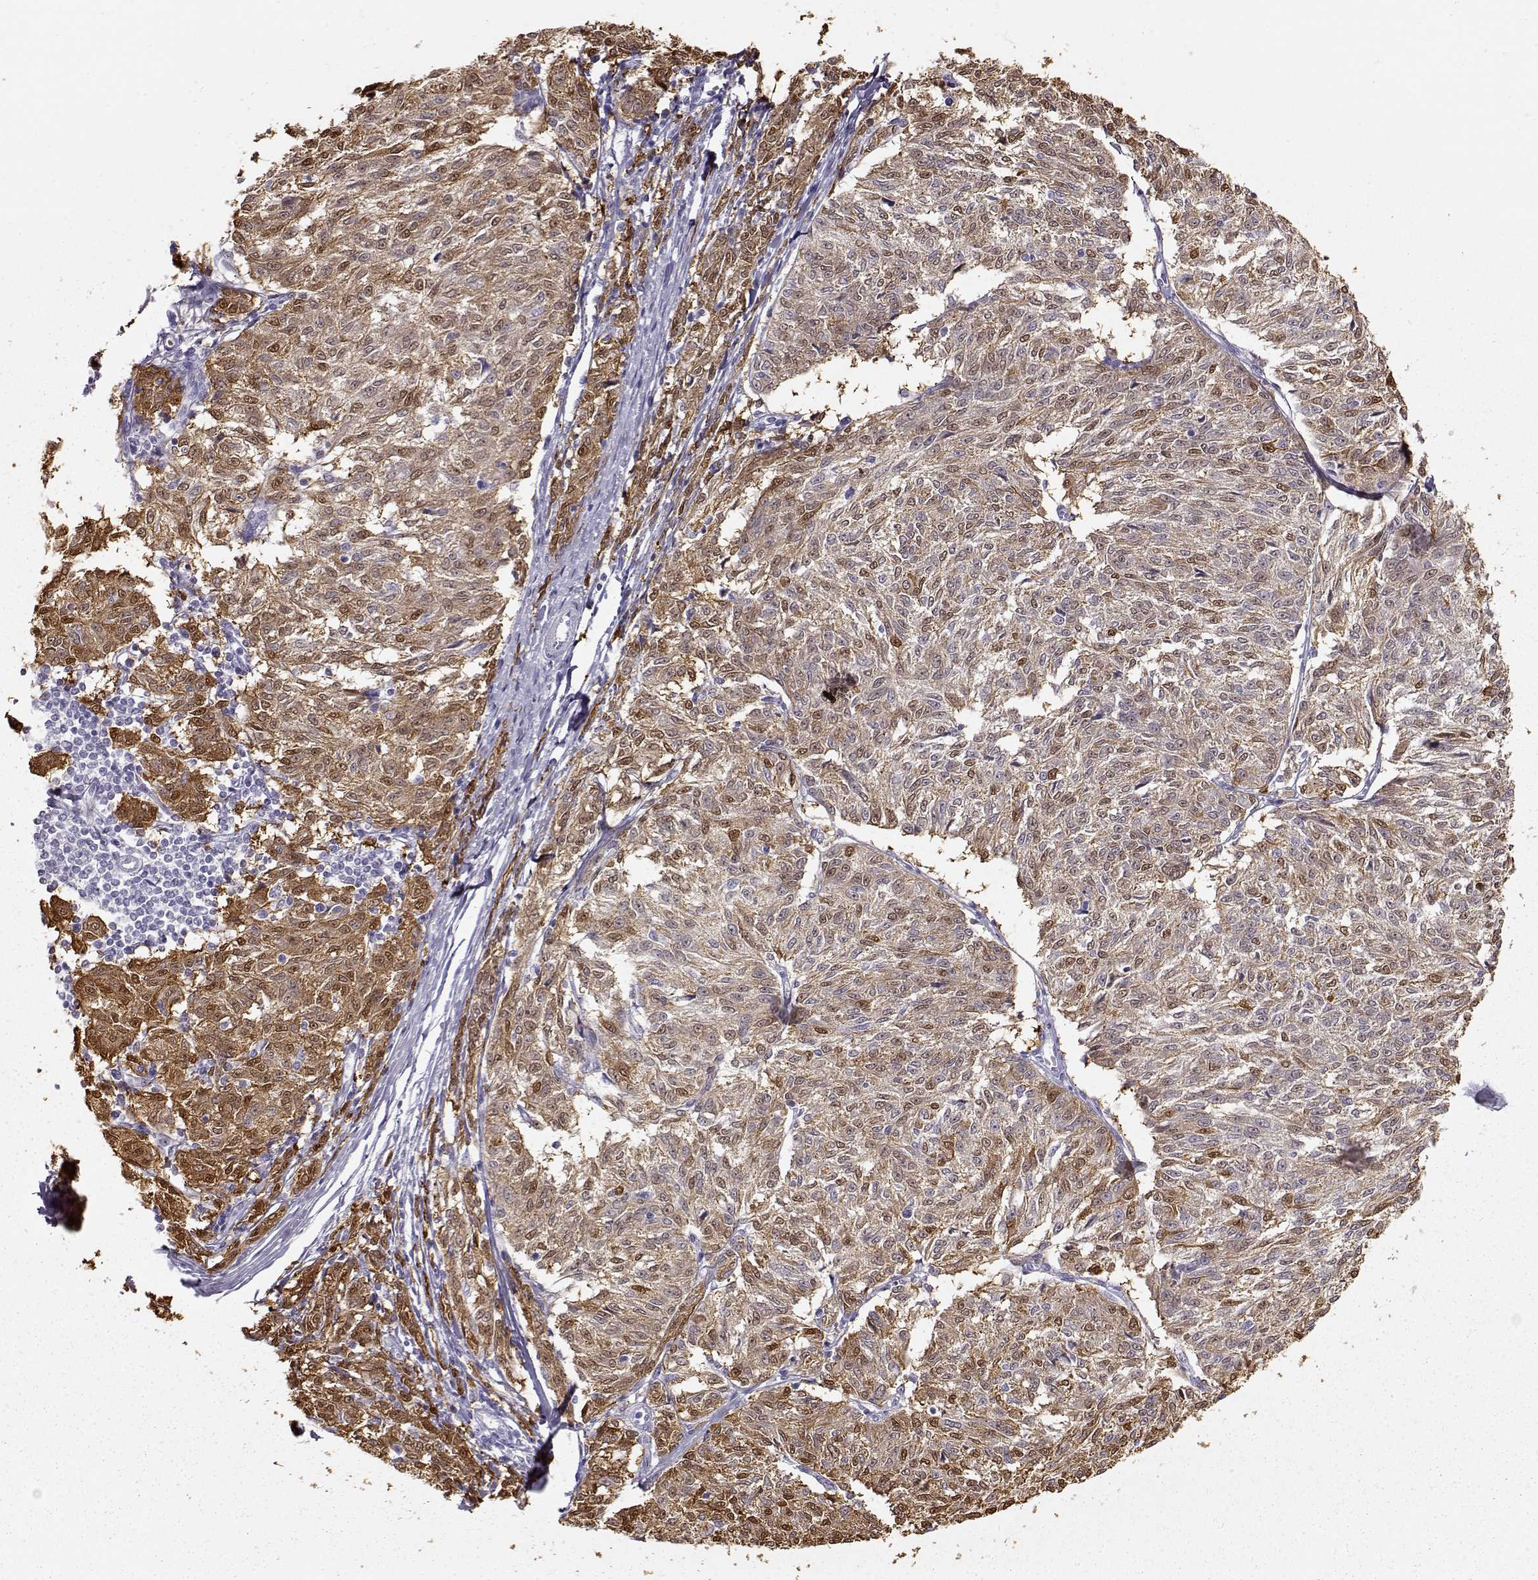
{"staining": {"intensity": "moderate", "quantity": ">75%", "location": "cytoplasmic/membranous,nuclear"}, "tissue": "melanoma", "cell_type": "Tumor cells", "image_type": "cancer", "snomed": [{"axis": "morphology", "description": "Malignant melanoma, NOS"}, {"axis": "topography", "description": "Skin"}], "caption": "Melanoma was stained to show a protein in brown. There is medium levels of moderate cytoplasmic/membranous and nuclear expression in about >75% of tumor cells.", "gene": "S100B", "patient": {"sex": "female", "age": 72}}